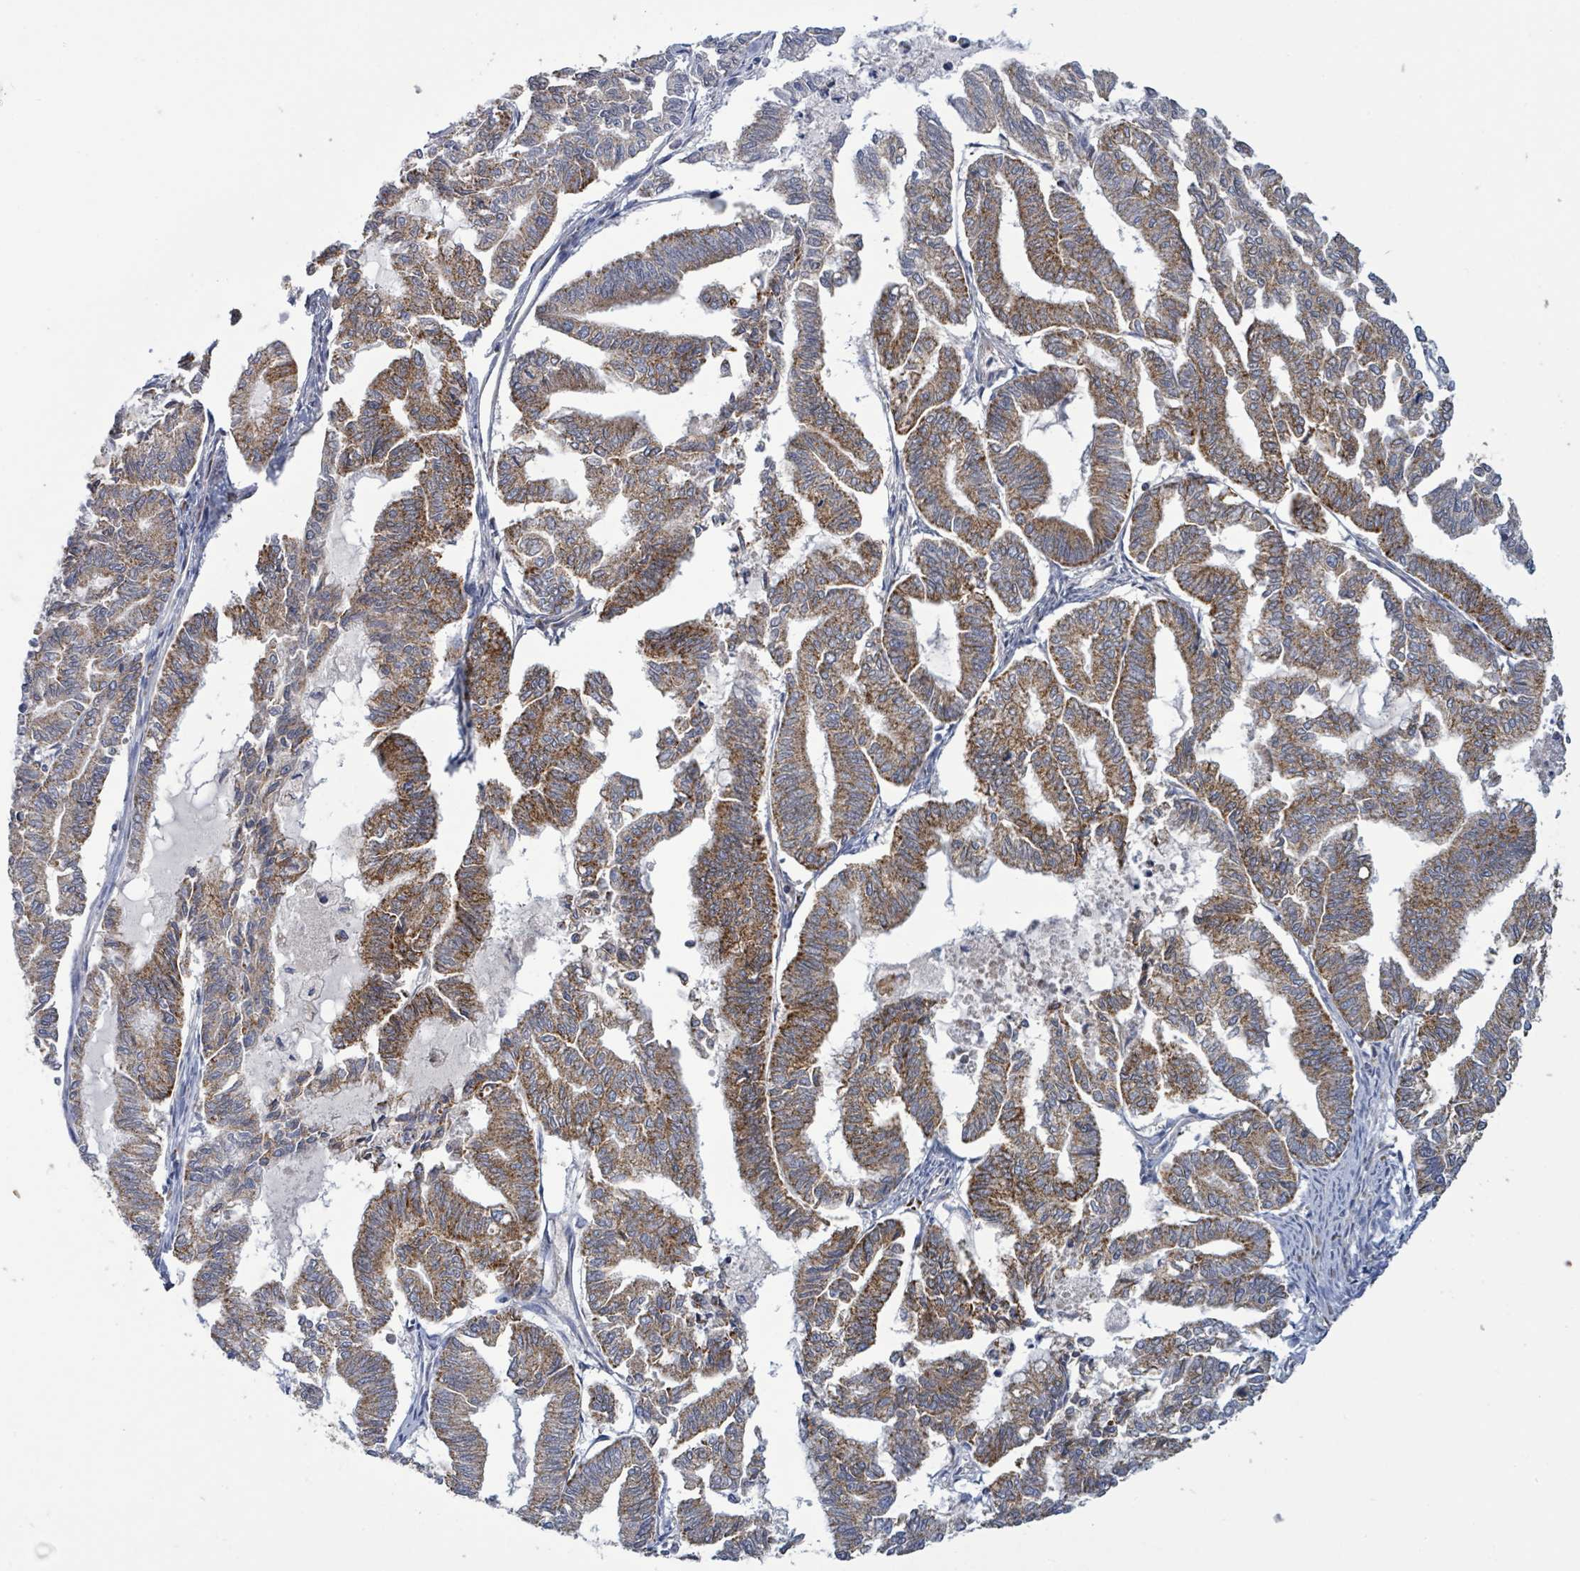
{"staining": {"intensity": "moderate", "quantity": ">75%", "location": "cytoplasmic/membranous"}, "tissue": "endometrial cancer", "cell_type": "Tumor cells", "image_type": "cancer", "snomed": [{"axis": "morphology", "description": "Adenocarcinoma, NOS"}, {"axis": "topography", "description": "Endometrium"}], "caption": "Immunohistochemistry (IHC) of human endometrial cancer shows medium levels of moderate cytoplasmic/membranous positivity in about >75% of tumor cells. The staining was performed using DAB (3,3'-diaminobenzidine) to visualize the protein expression in brown, while the nuclei were stained in blue with hematoxylin (Magnification: 20x).", "gene": "SUCLG2", "patient": {"sex": "female", "age": 79}}